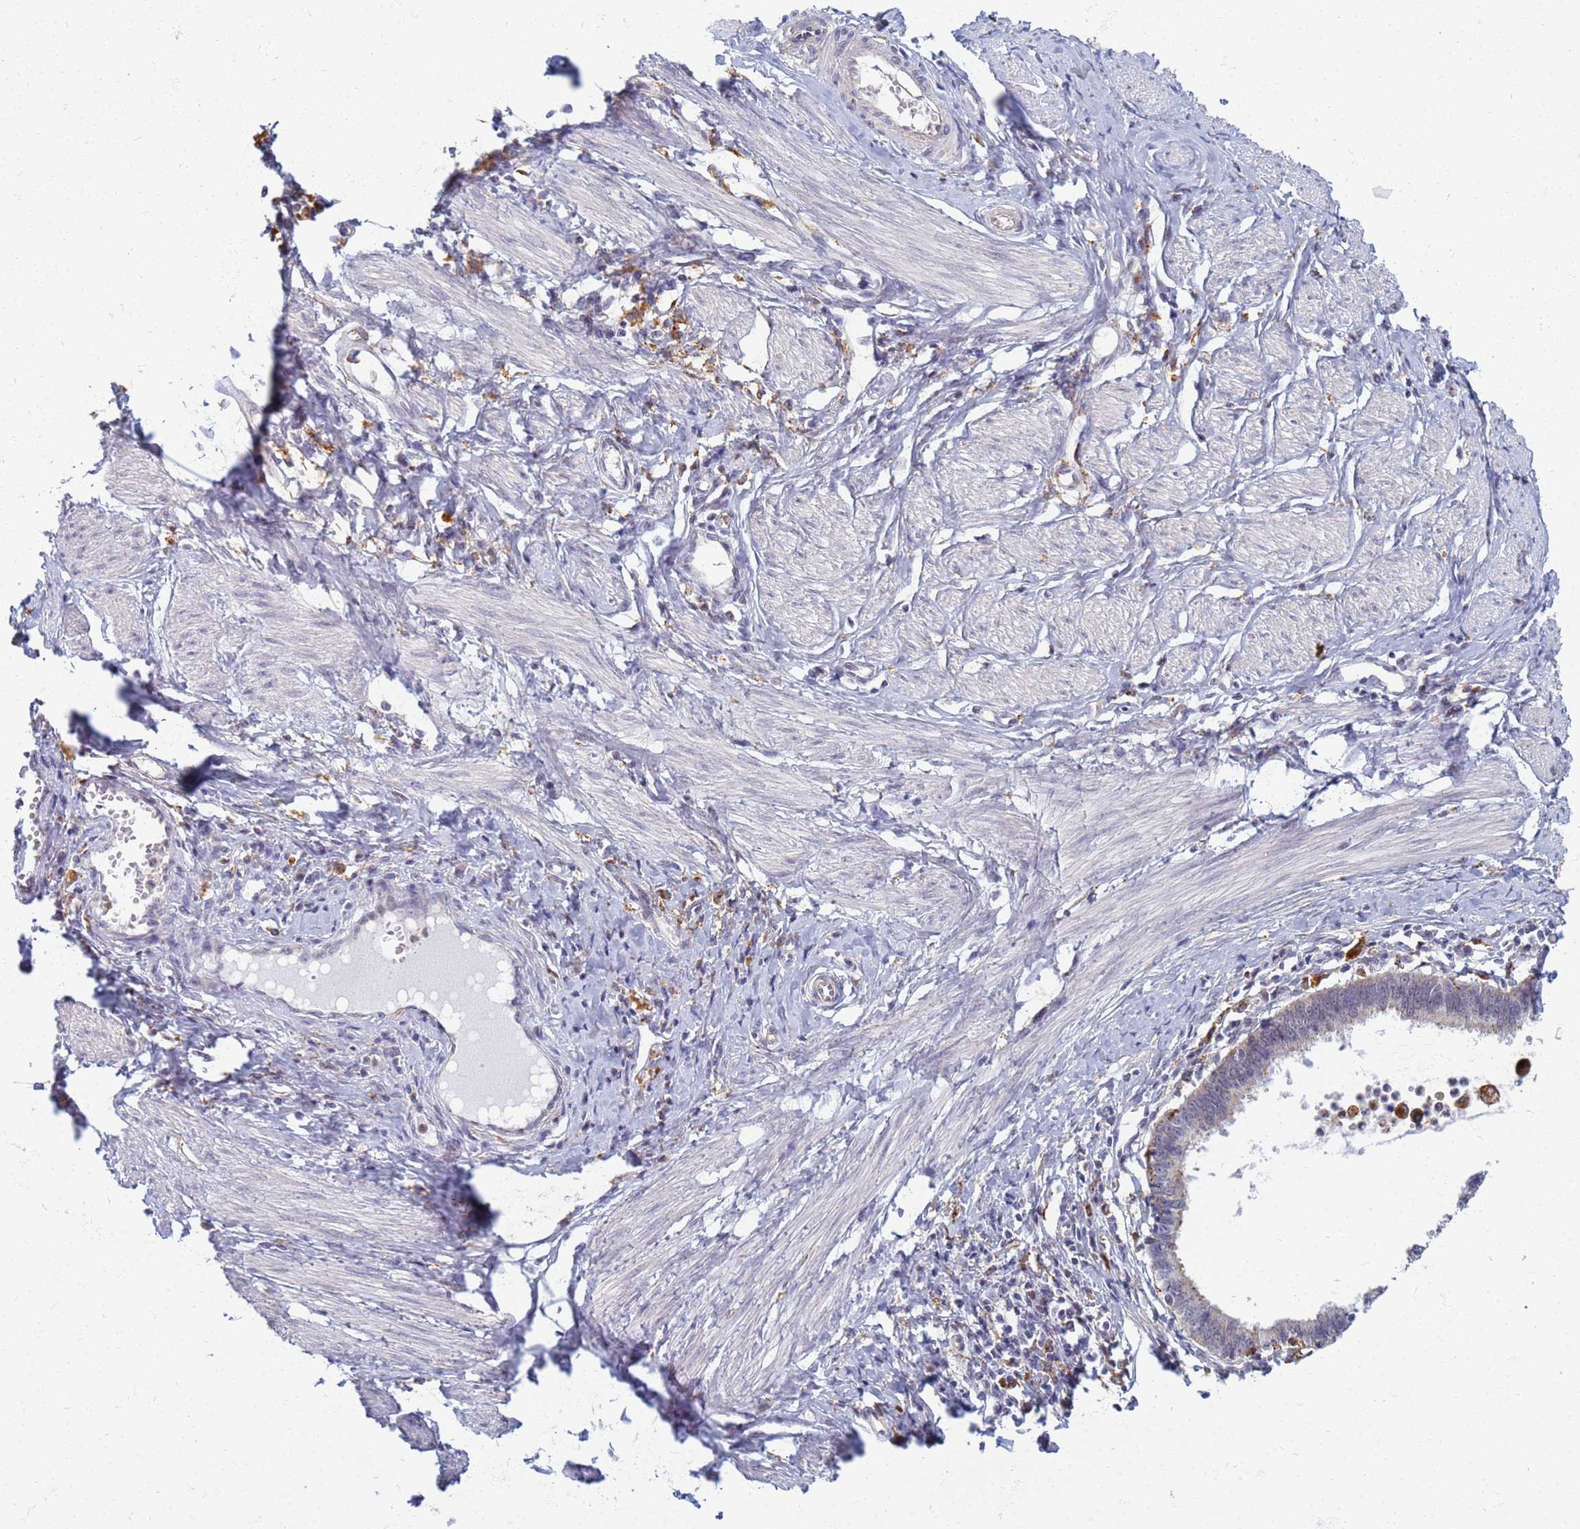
{"staining": {"intensity": "negative", "quantity": "none", "location": "none"}, "tissue": "cervical cancer", "cell_type": "Tumor cells", "image_type": "cancer", "snomed": [{"axis": "morphology", "description": "Adenocarcinoma, NOS"}, {"axis": "topography", "description": "Cervix"}], "caption": "An image of cervical cancer (adenocarcinoma) stained for a protein exhibits no brown staining in tumor cells.", "gene": "ATP6V1E1", "patient": {"sex": "female", "age": 36}}